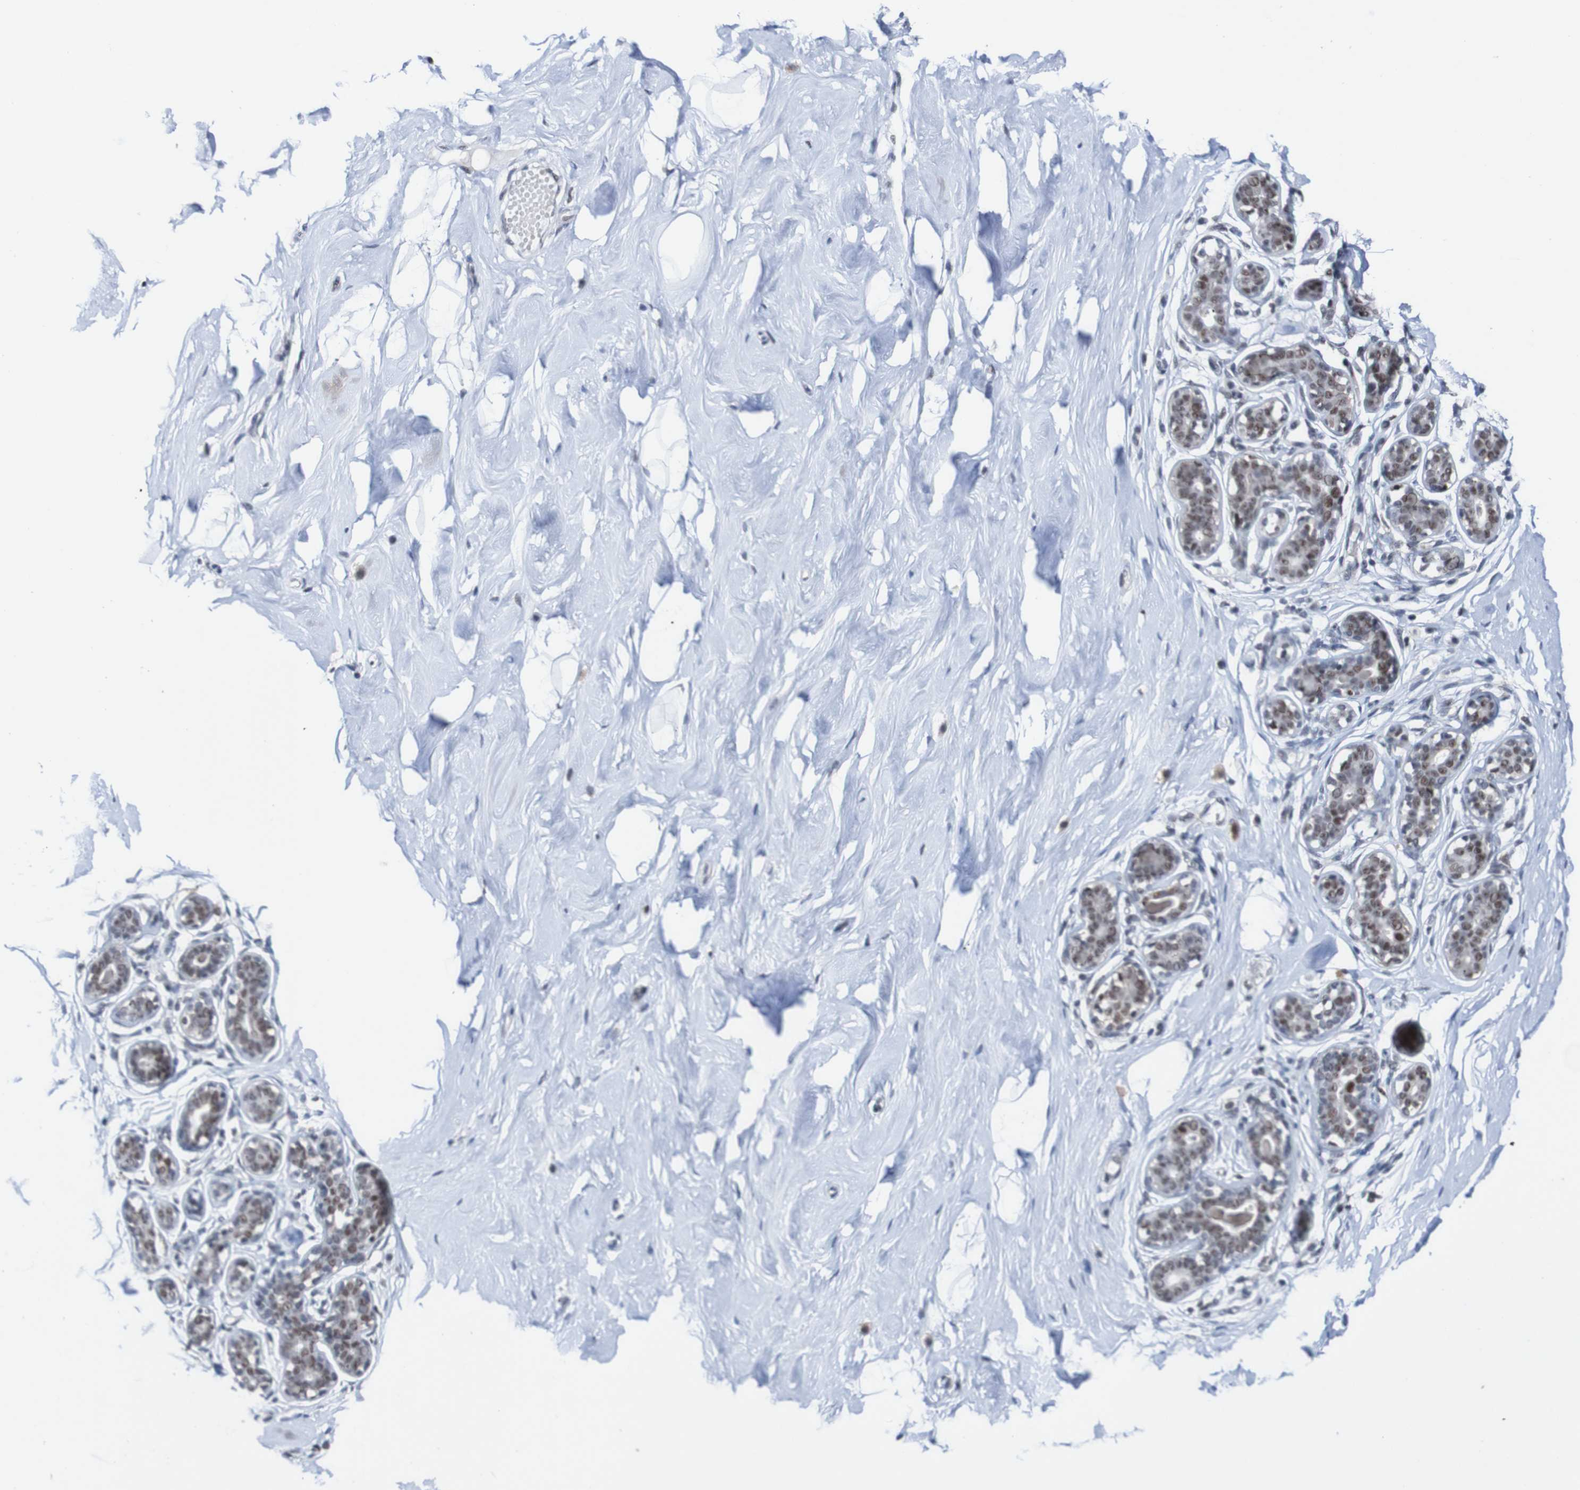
{"staining": {"intensity": "negative", "quantity": "none", "location": "none"}, "tissue": "breast", "cell_type": "Adipocytes", "image_type": "normal", "snomed": [{"axis": "morphology", "description": "Normal tissue, NOS"}, {"axis": "topography", "description": "Breast"}], "caption": "Photomicrograph shows no significant protein positivity in adipocytes of normal breast. (DAB immunohistochemistry (IHC), high magnification).", "gene": "CDC5L", "patient": {"sex": "female", "age": 23}}